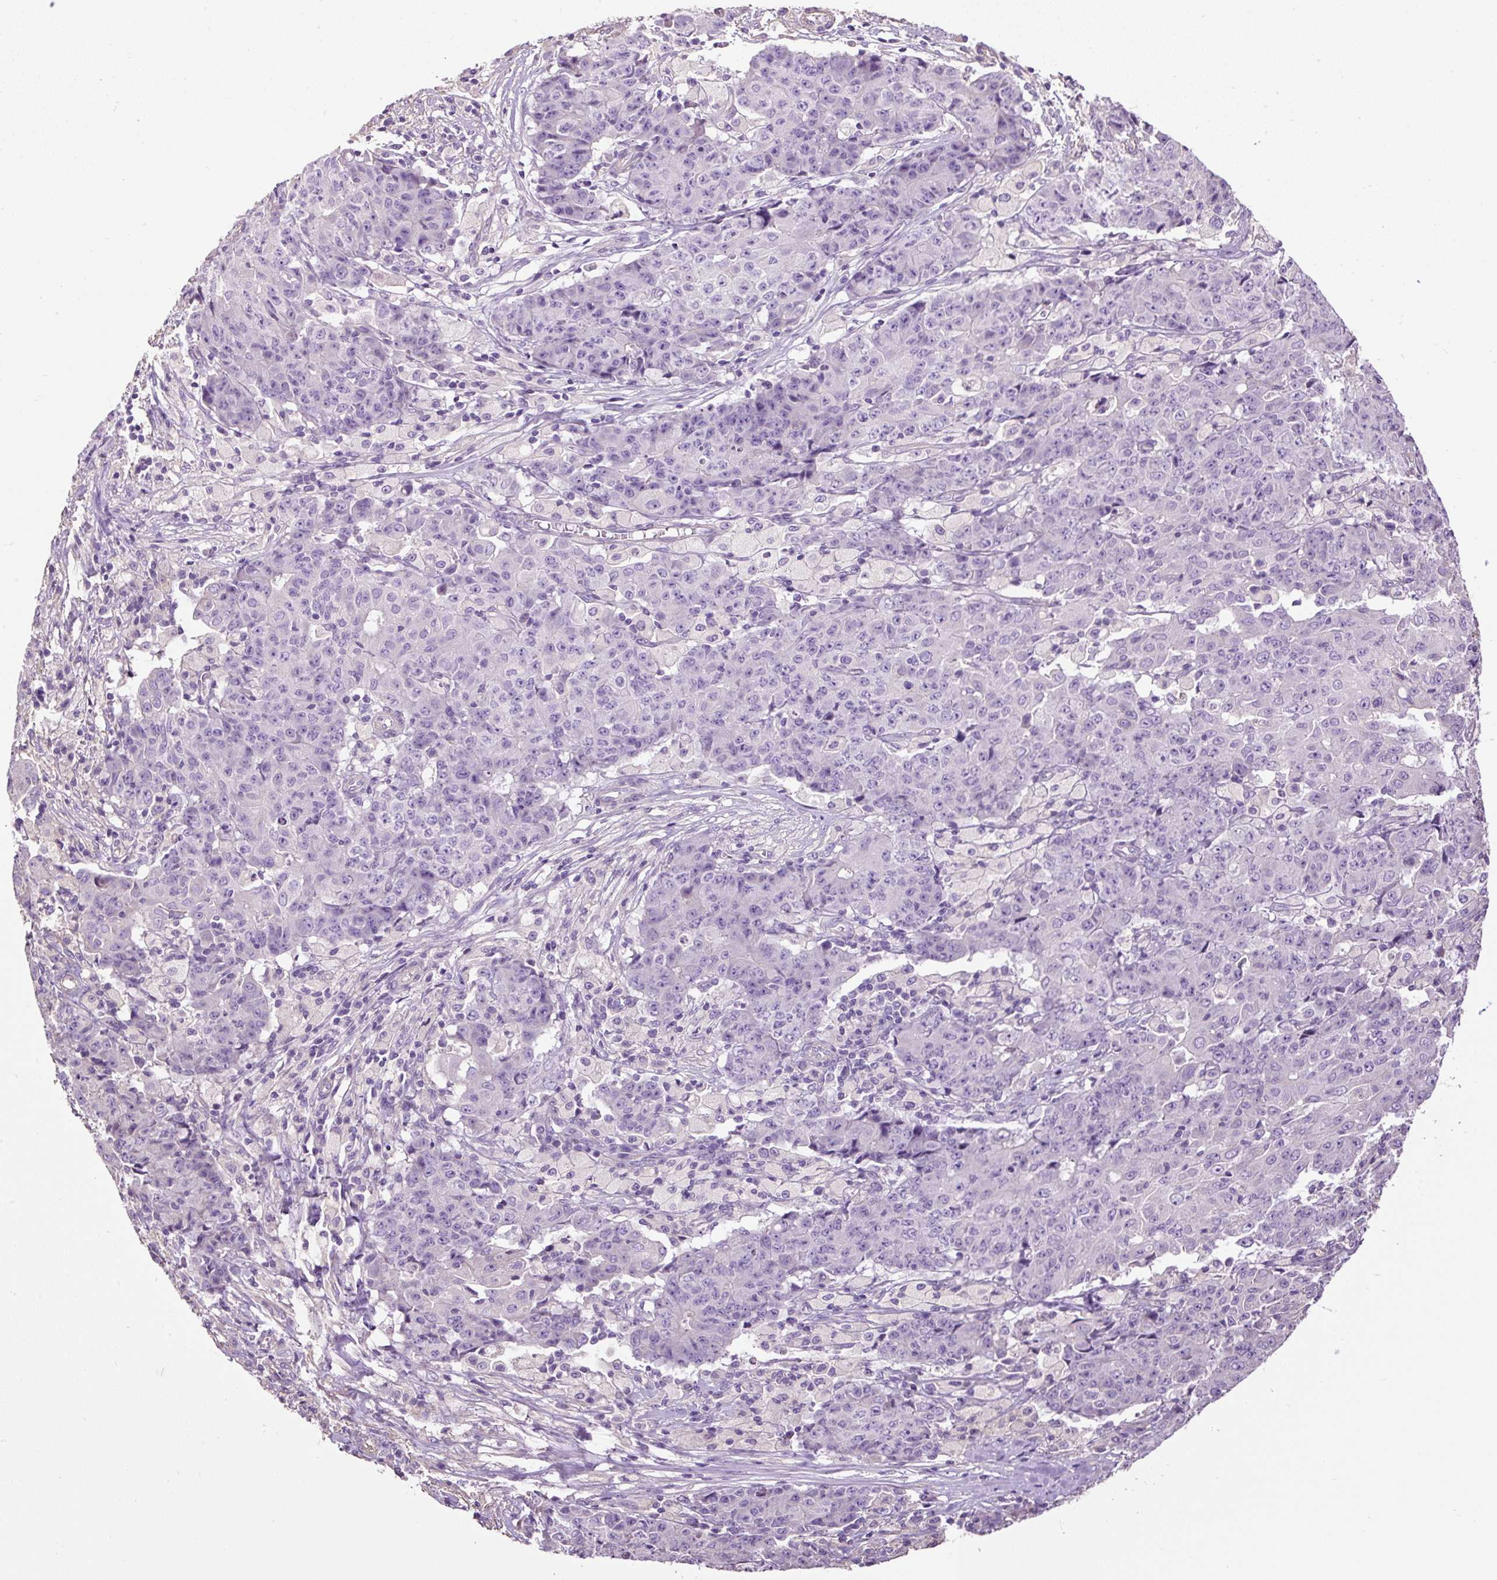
{"staining": {"intensity": "negative", "quantity": "none", "location": "none"}, "tissue": "ovarian cancer", "cell_type": "Tumor cells", "image_type": "cancer", "snomed": [{"axis": "morphology", "description": "Carcinoma, endometroid"}, {"axis": "topography", "description": "Ovary"}], "caption": "Immunohistochemistry (IHC) of human ovarian endometroid carcinoma demonstrates no positivity in tumor cells.", "gene": "PDIA2", "patient": {"sex": "female", "age": 42}}